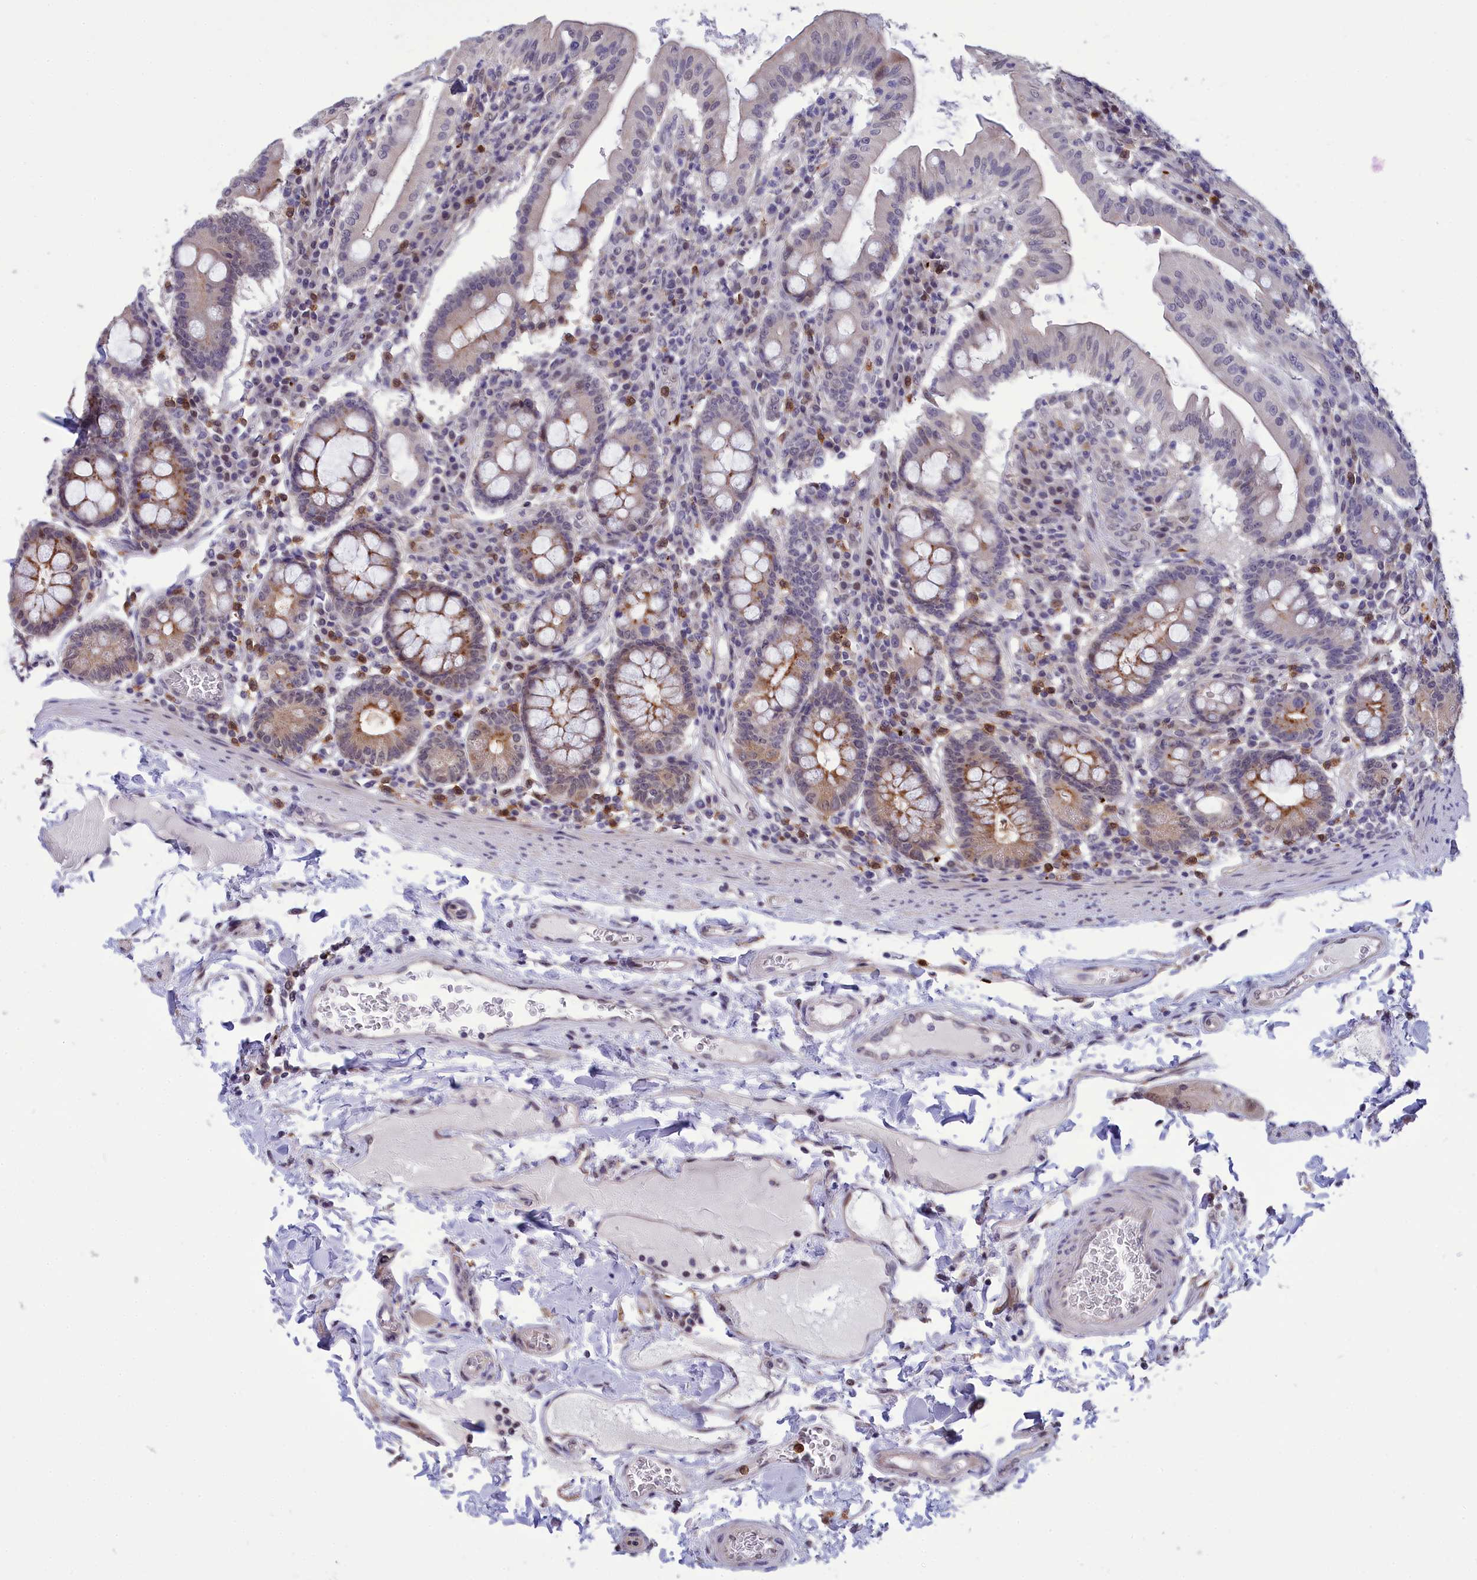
{"staining": {"intensity": "moderate", "quantity": "25%-75%", "location": "cytoplasmic/membranous,nuclear"}, "tissue": "duodenum", "cell_type": "Glandular cells", "image_type": "normal", "snomed": [{"axis": "morphology", "description": "Normal tissue, NOS"}, {"axis": "morphology", "description": "Adenocarcinoma, NOS"}, {"axis": "topography", "description": "Pancreas"}, {"axis": "topography", "description": "Duodenum"}], "caption": "Immunohistochemistry (IHC) (DAB (3,3'-diaminobenzidine)) staining of unremarkable duodenum displays moderate cytoplasmic/membranous,nuclear protein positivity in about 25%-75% of glandular cells. The staining was performed using DAB (3,3'-diaminobenzidine), with brown indicating positive protein expression. Nuclei are stained blue with hematoxylin.", "gene": "KCTD14", "patient": {"sex": "male", "age": 50}}